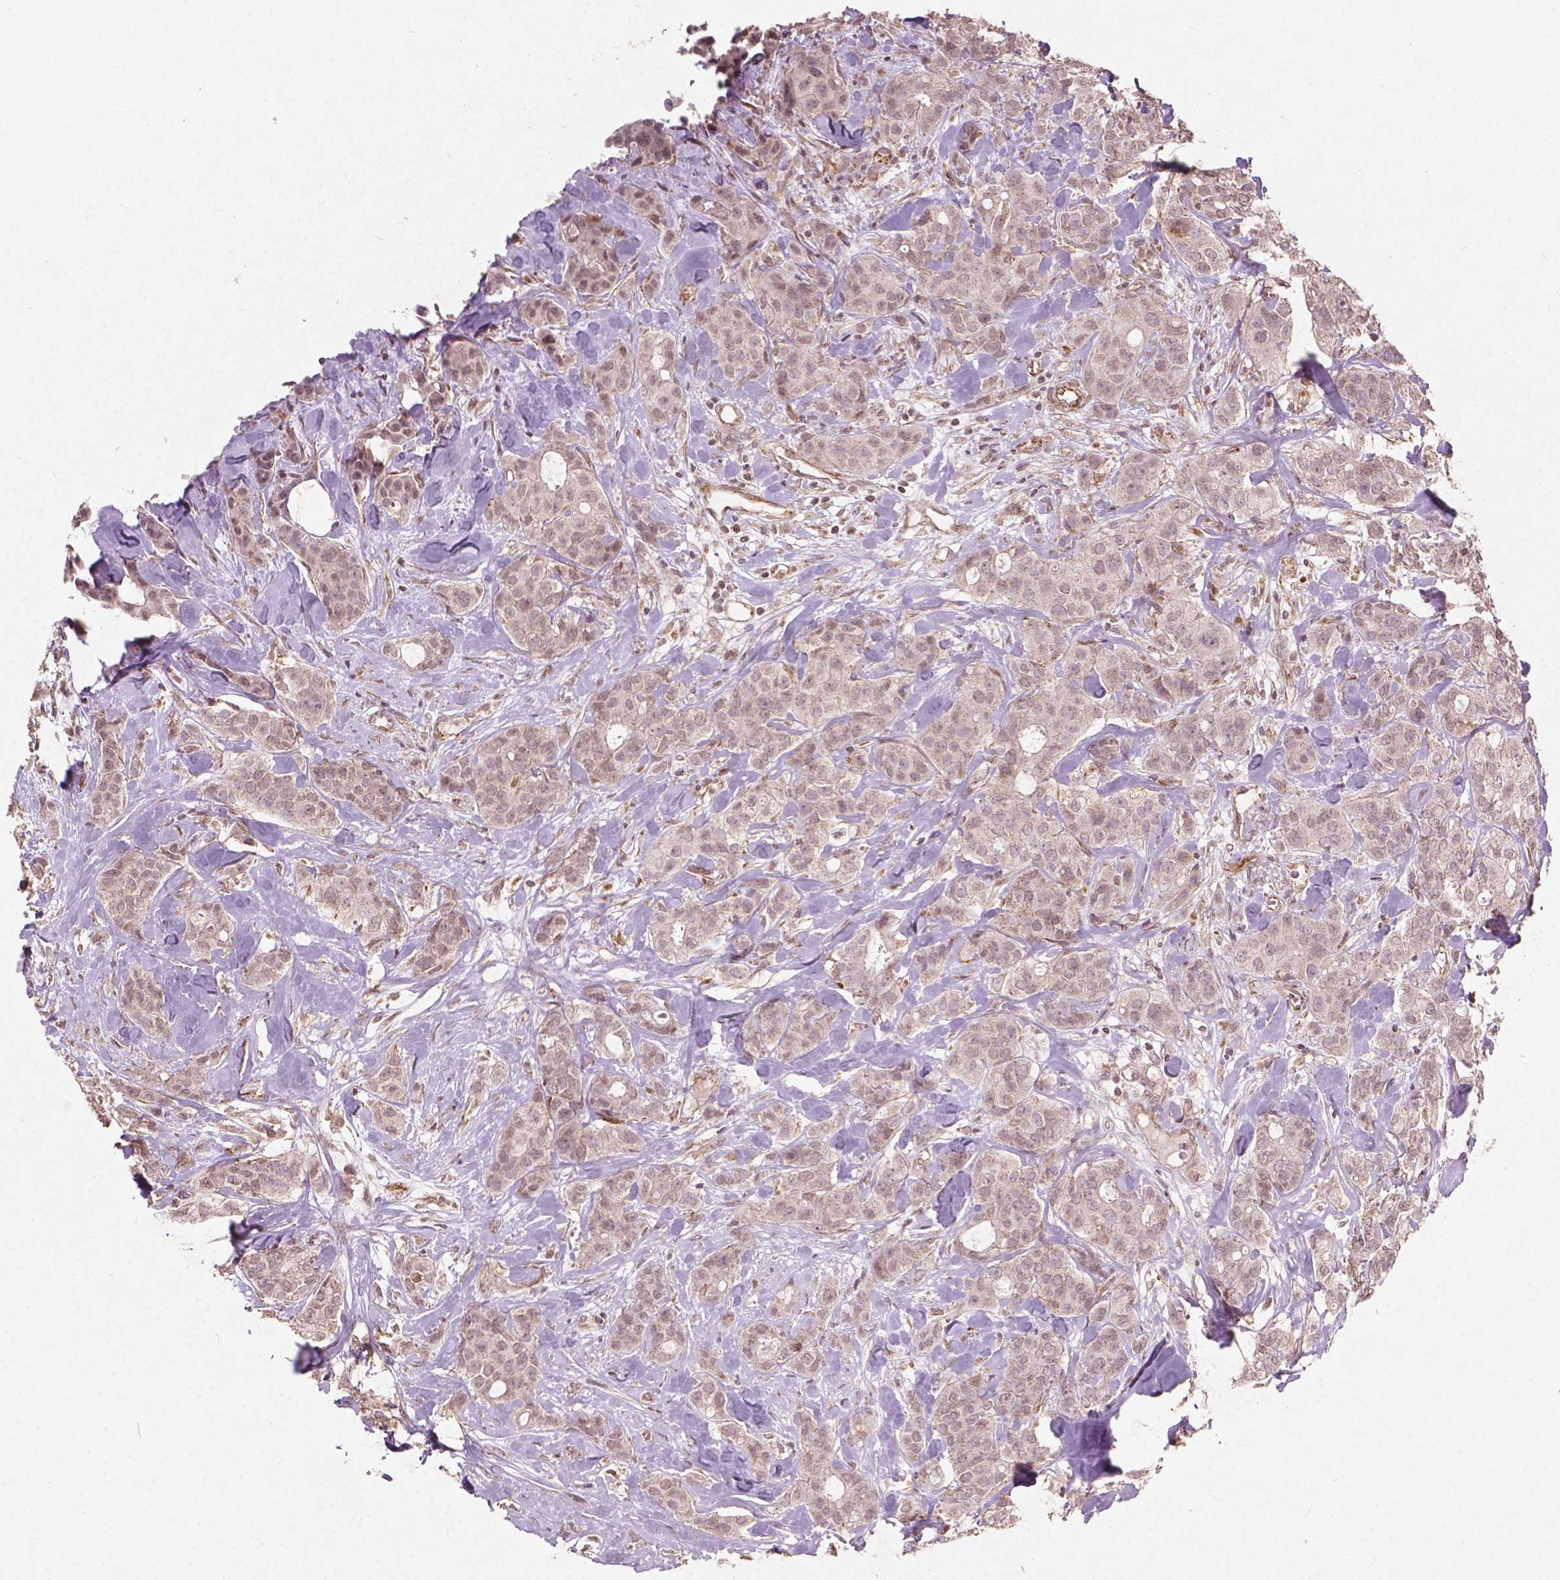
{"staining": {"intensity": "weak", "quantity": "<25%", "location": "cytoplasmic/membranous"}, "tissue": "breast cancer", "cell_type": "Tumor cells", "image_type": "cancer", "snomed": [{"axis": "morphology", "description": "Duct carcinoma"}, {"axis": "topography", "description": "Breast"}], "caption": "Tumor cells show no significant staining in breast invasive ductal carcinoma.", "gene": "SMAD2", "patient": {"sex": "female", "age": 43}}